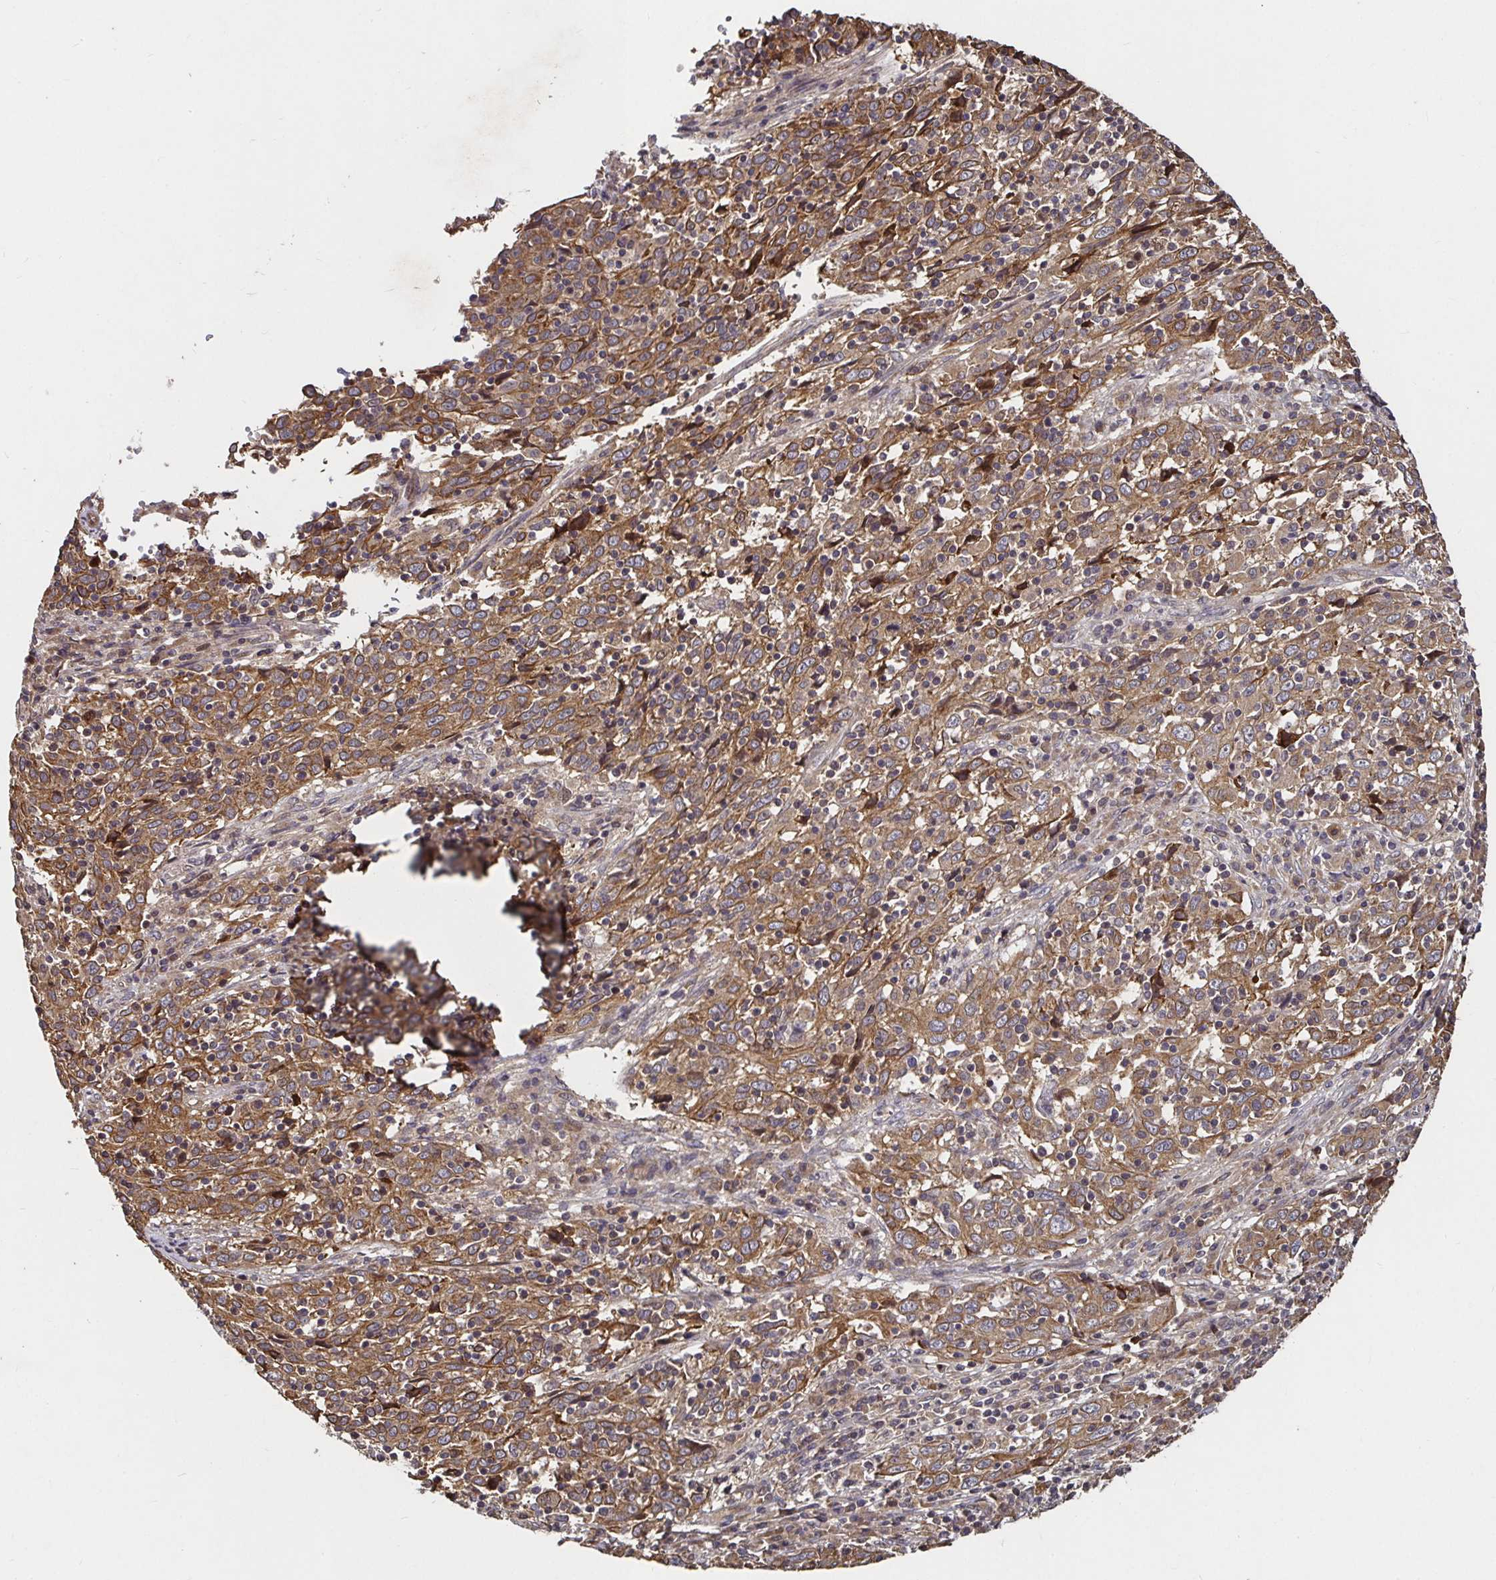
{"staining": {"intensity": "moderate", "quantity": ">75%", "location": "cytoplasmic/membranous"}, "tissue": "cervical cancer", "cell_type": "Tumor cells", "image_type": "cancer", "snomed": [{"axis": "morphology", "description": "Squamous cell carcinoma, NOS"}, {"axis": "topography", "description": "Cervix"}], "caption": "Cervical cancer stained for a protein reveals moderate cytoplasmic/membranous positivity in tumor cells.", "gene": "SMYD3", "patient": {"sex": "female", "age": 46}}